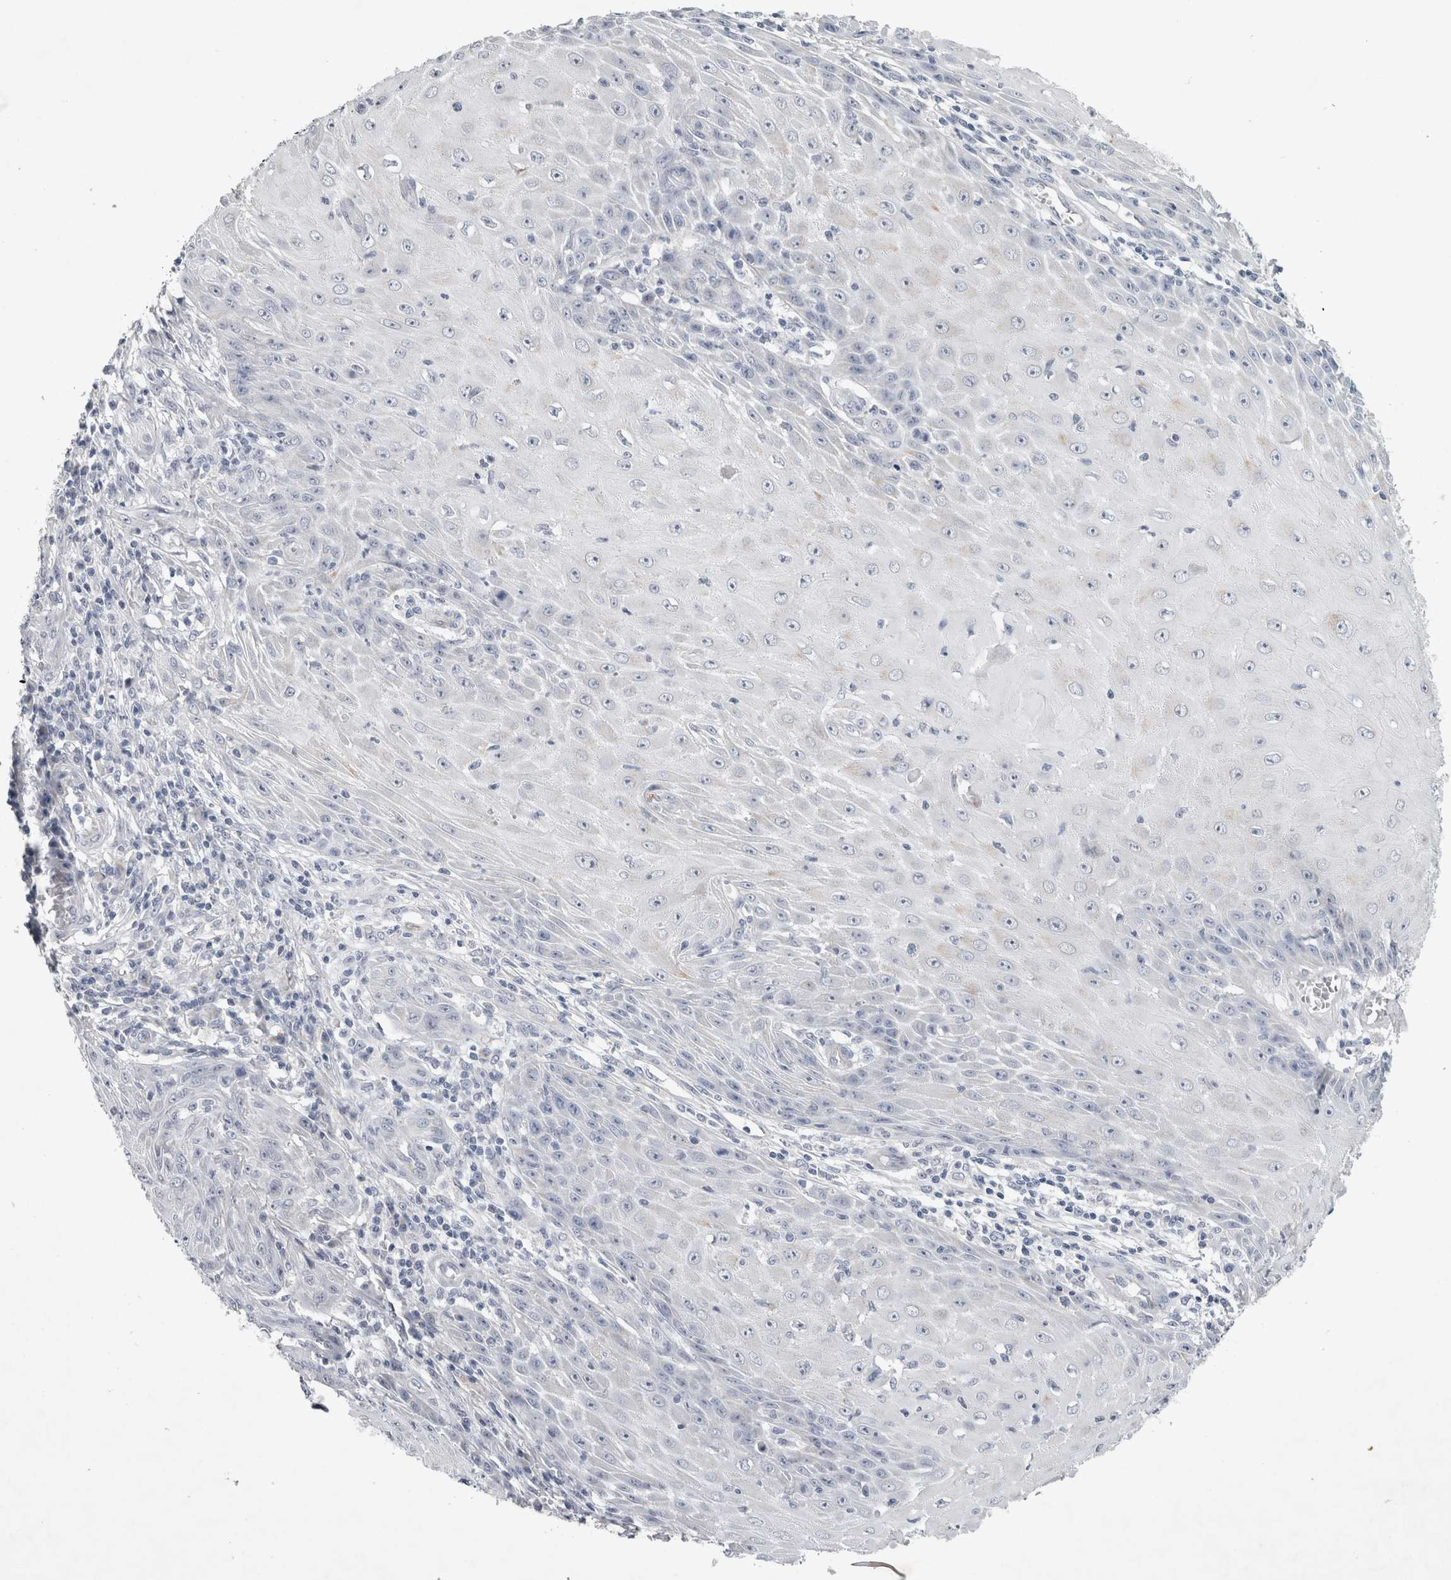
{"staining": {"intensity": "negative", "quantity": "none", "location": "none"}, "tissue": "skin cancer", "cell_type": "Tumor cells", "image_type": "cancer", "snomed": [{"axis": "morphology", "description": "Squamous cell carcinoma, NOS"}, {"axis": "topography", "description": "Skin"}], "caption": "High power microscopy photomicrograph of an immunohistochemistry micrograph of skin cancer, revealing no significant positivity in tumor cells. (DAB (3,3'-diaminobenzidine) immunohistochemistry visualized using brightfield microscopy, high magnification).", "gene": "FXYD7", "patient": {"sex": "female", "age": 73}}